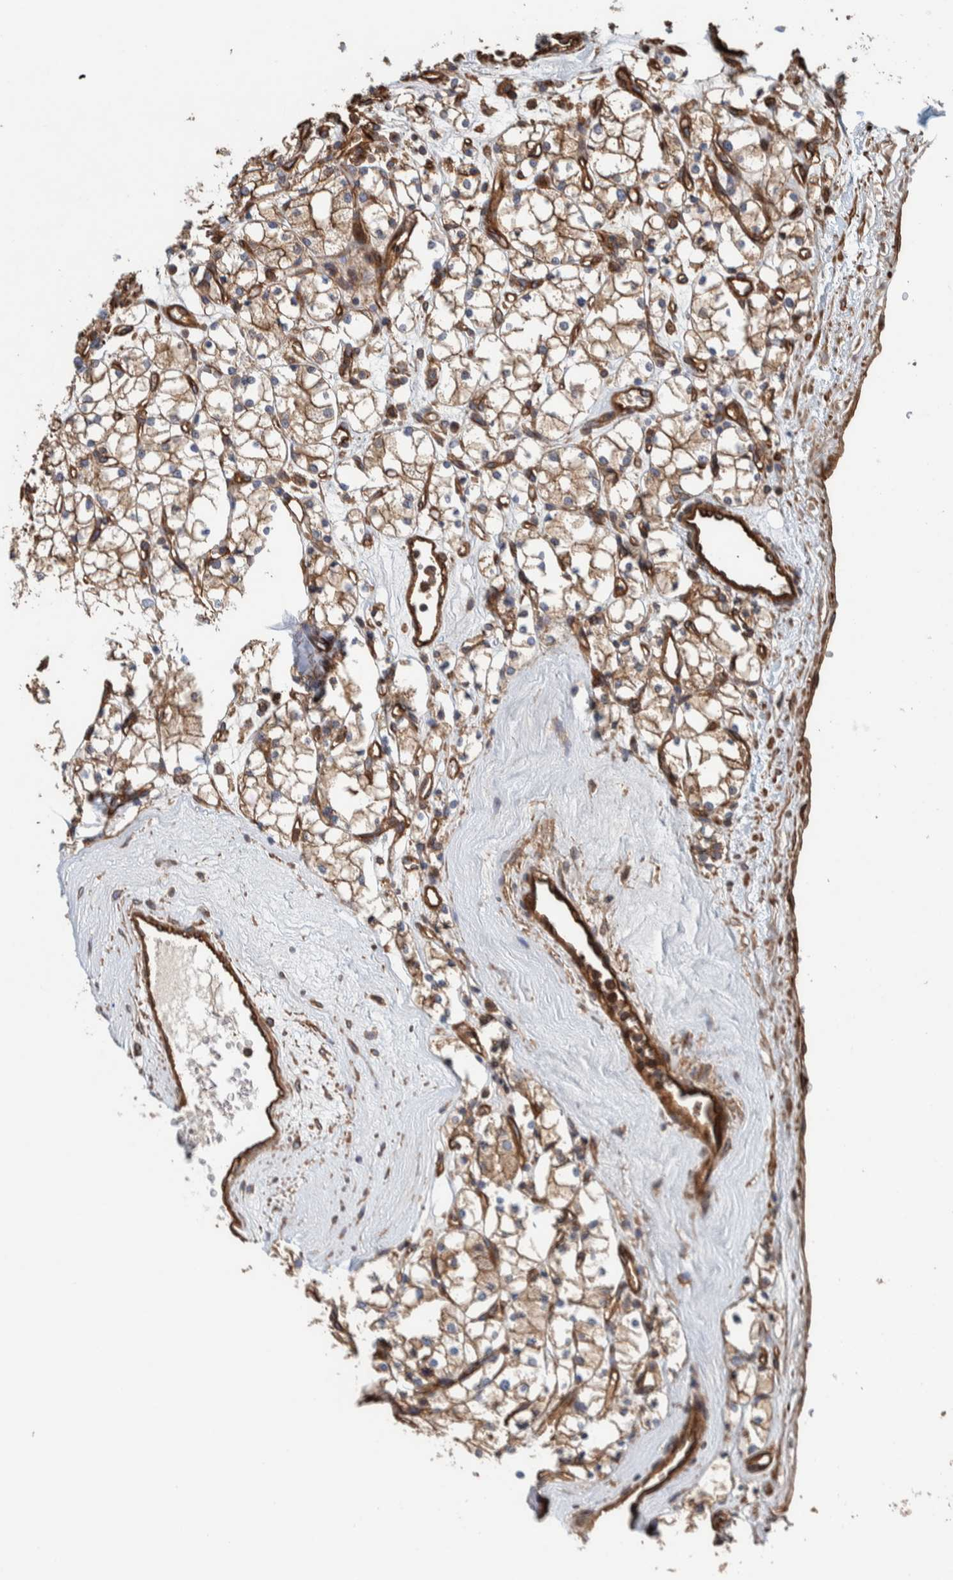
{"staining": {"intensity": "weak", "quantity": ">75%", "location": "cytoplasmic/membranous"}, "tissue": "renal cancer", "cell_type": "Tumor cells", "image_type": "cancer", "snomed": [{"axis": "morphology", "description": "Adenocarcinoma, NOS"}, {"axis": "topography", "description": "Kidney"}], "caption": "The image reveals immunohistochemical staining of renal cancer (adenocarcinoma). There is weak cytoplasmic/membranous positivity is seen in about >75% of tumor cells.", "gene": "PKD1L1", "patient": {"sex": "male", "age": 77}}